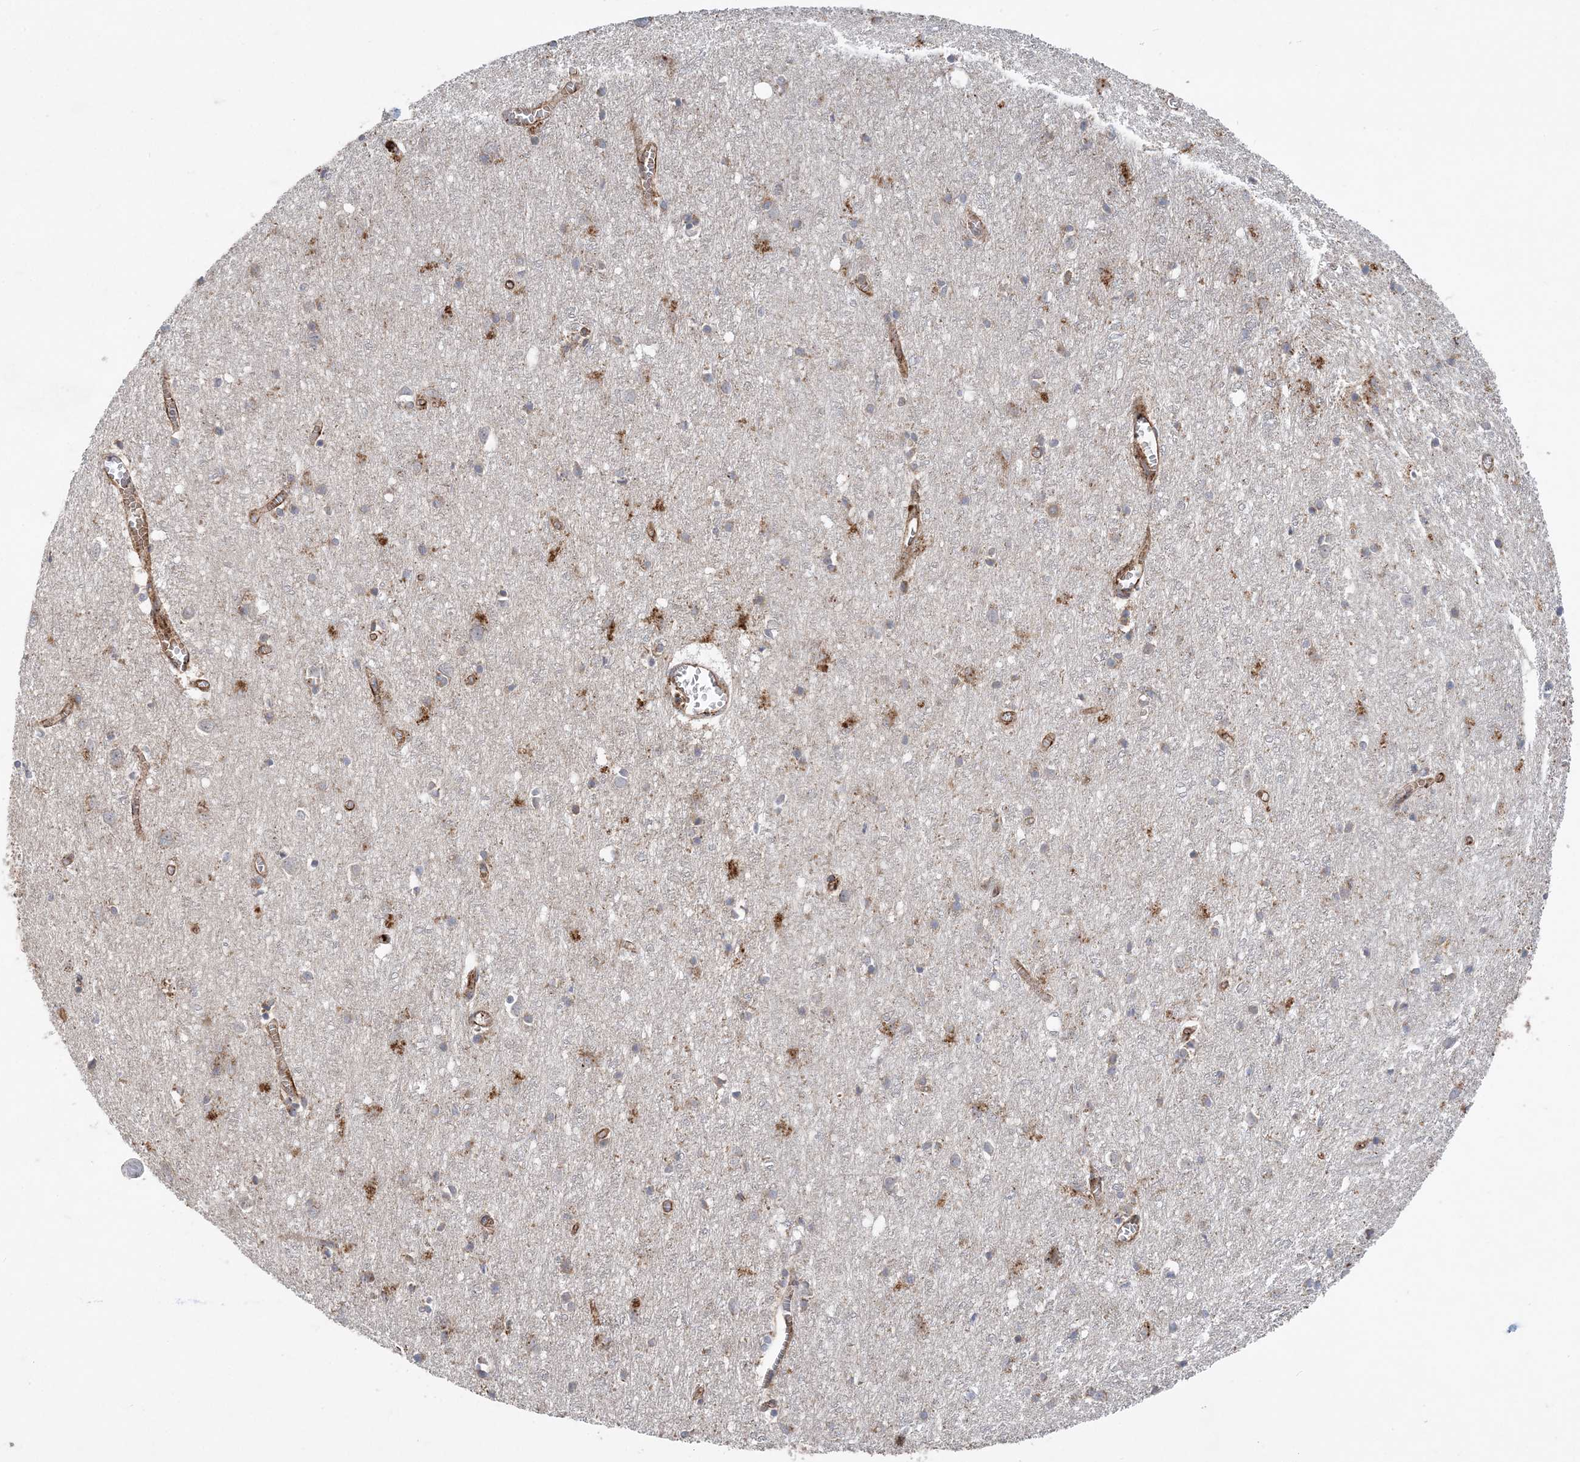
{"staining": {"intensity": "moderate", "quantity": ">75%", "location": "cytoplasmic/membranous"}, "tissue": "cerebral cortex", "cell_type": "Endothelial cells", "image_type": "normal", "snomed": [{"axis": "morphology", "description": "Normal tissue, NOS"}, {"axis": "topography", "description": "Cerebral cortex"}], "caption": "This is a micrograph of IHC staining of normal cerebral cortex, which shows moderate positivity in the cytoplasmic/membranous of endothelial cells.", "gene": "PTTG1IP", "patient": {"sex": "female", "age": 64}}